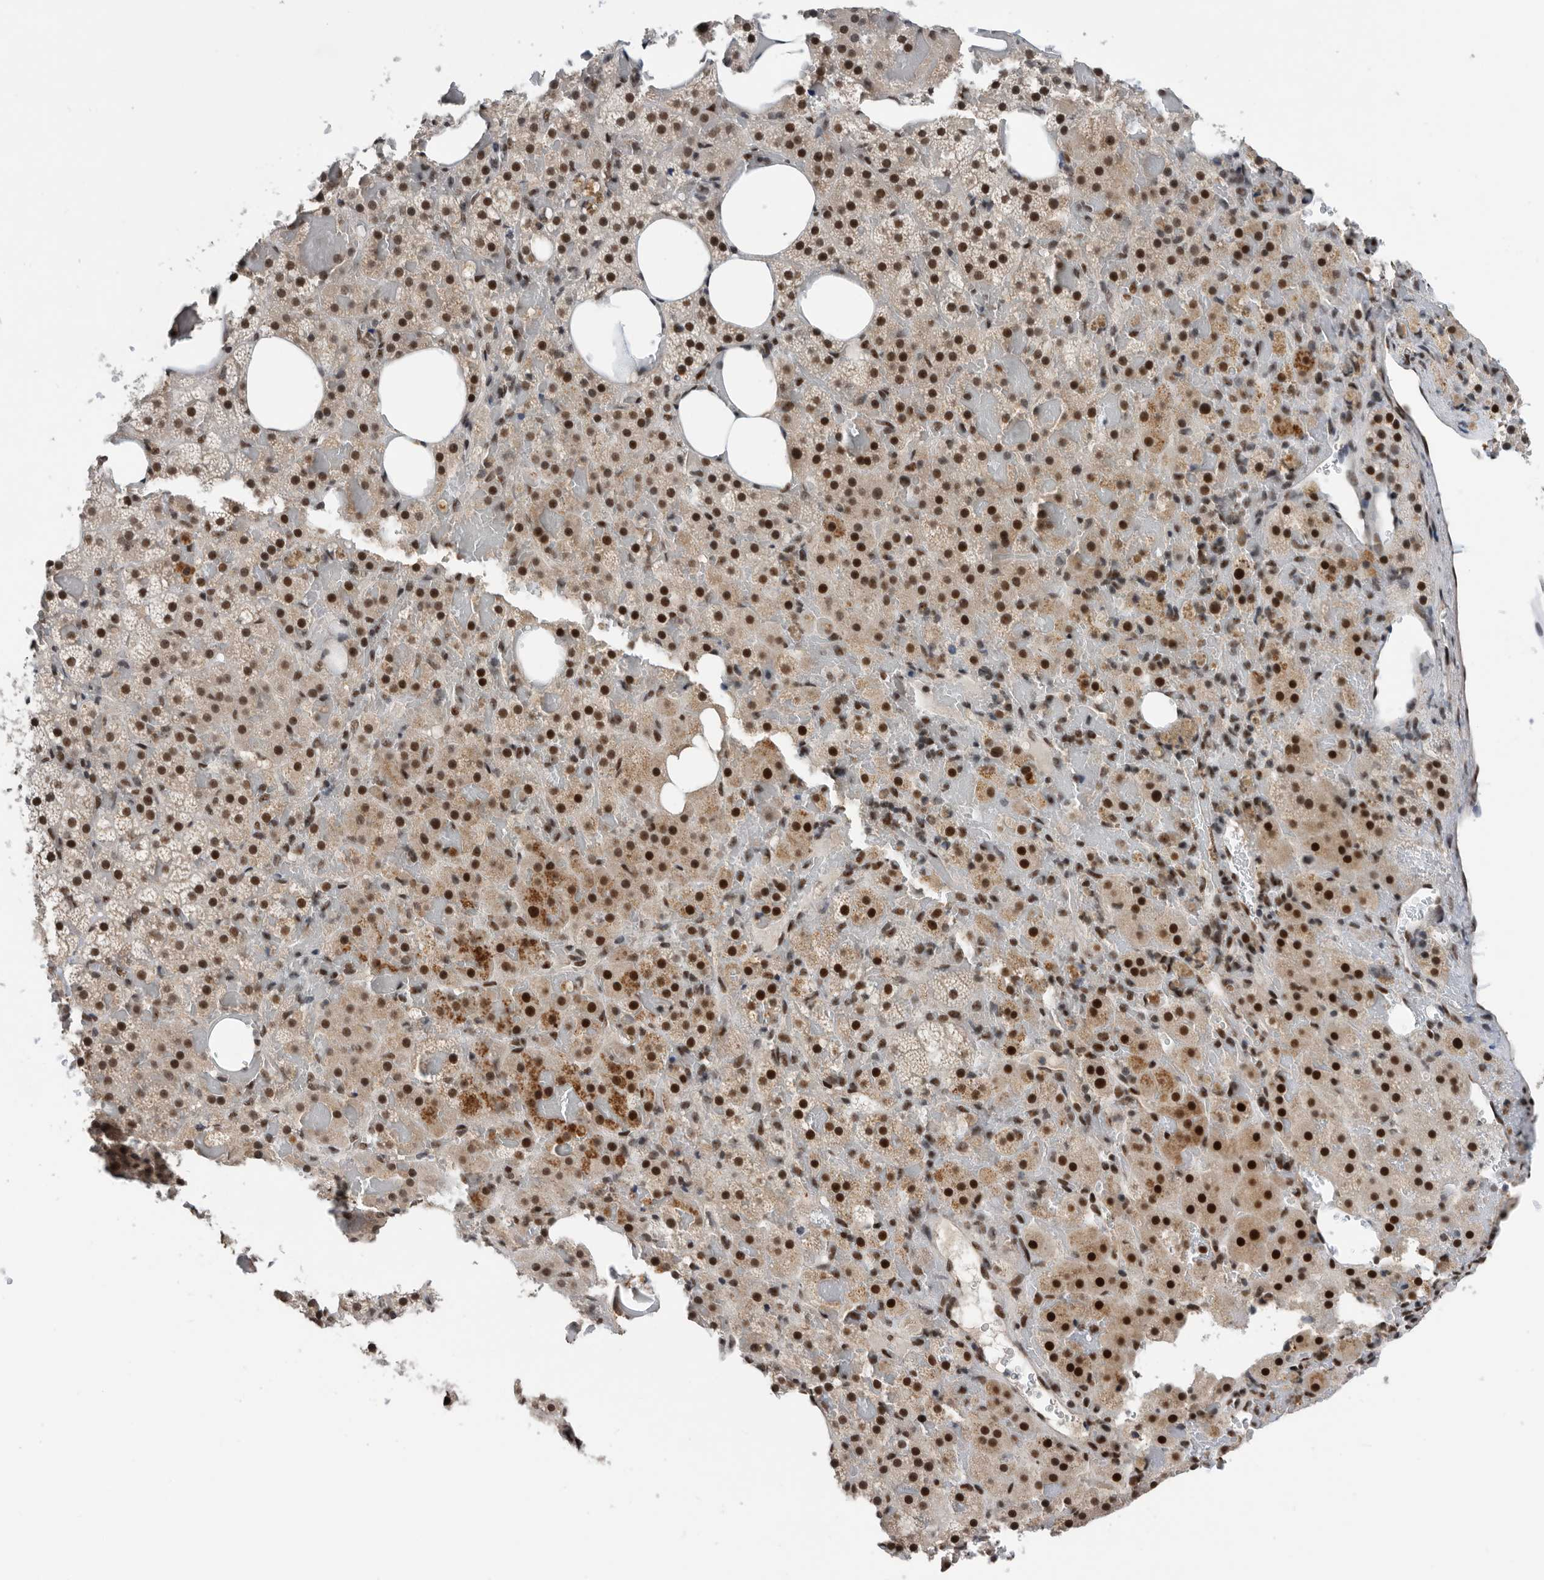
{"staining": {"intensity": "strong", "quantity": "25%-75%", "location": "cytoplasmic/membranous,nuclear"}, "tissue": "adrenal gland", "cell_type": "Glandular cells", "image_type": "normal", "snomed": [{"axis": "morphology", "description": "Normal tissue, NOS"}, {"axis": "topography", "description": "Adrenal gland"}], "caption": "High-magnification brightfield microscopy of unremarkable adrenal gland stained with DAB (brown) and counterstained with hematoxylin (blue). glandular cells exhibit strong cytoplasmic/membranous,nuclear staining is seen in approximately25%-75% of cells. (DAB IHC with brightfield microscopy, high magnification).", "gene": "ZNF260", "patient": {"sex": "female", "age": 59}}